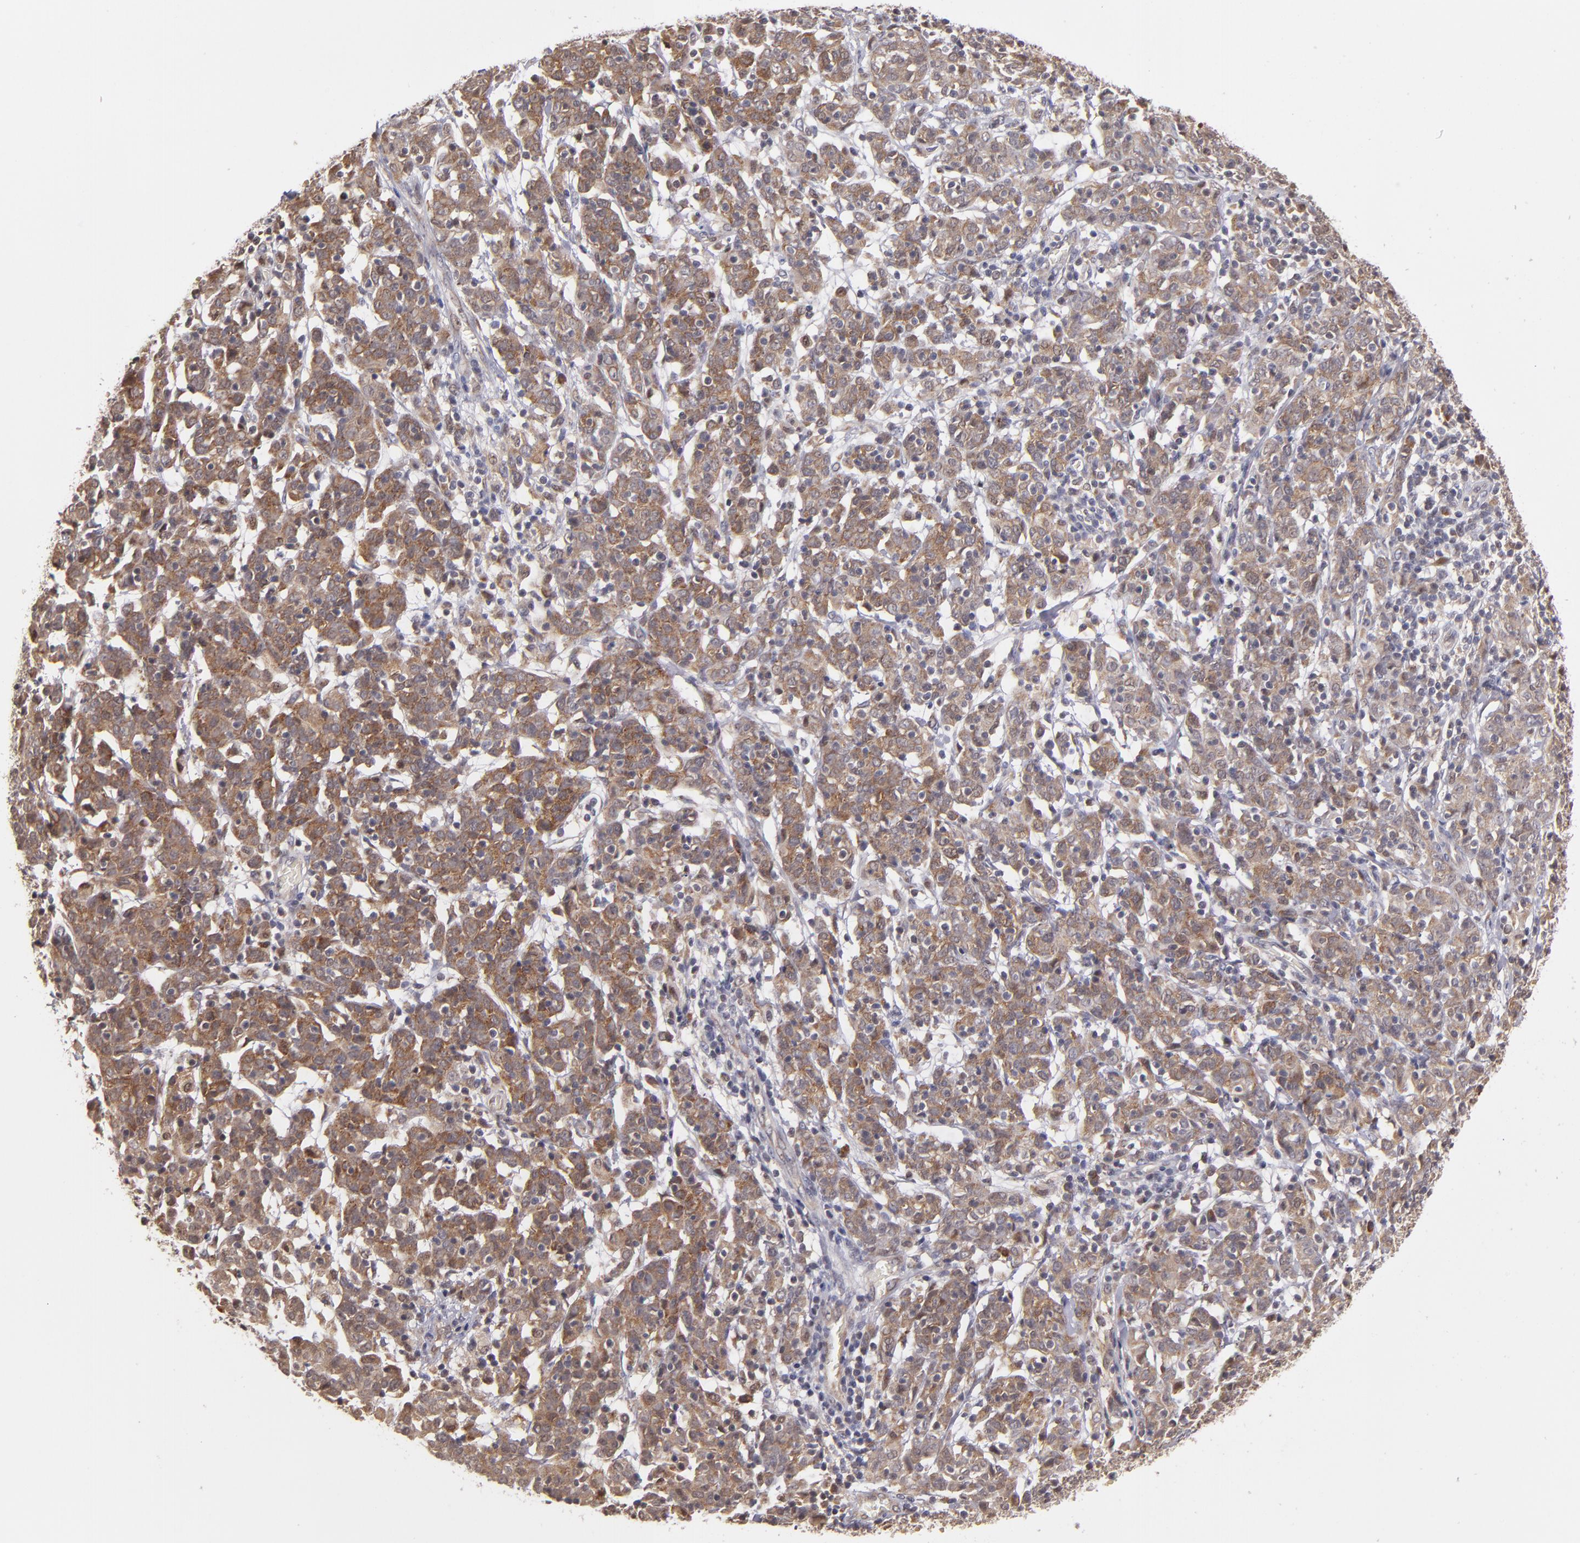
{"staining": {"intensity": "weak", "quantity": ">75%", "location": "cytoplasmic/membranous"}, "tissue": "cervical cancer", "cell_type": "Tumor cells", "image_type": "cancer", "snomed": [{"axis": "morphology", "description": "Normal tissue, NOS"}, {"axis": "morphology", "description": "Squamous cell carcinoma, NOS"}, {"axis": "topography", "description": "Cervix"}], "caption": "Approximately >75% of tumor cells in cervical cancer exhibit weak cytoplasmic/membranous protein positivity as visualized by brown immunohistochemical staining.", "gene": "CASP1", "patient": {"sex": "female", "age": 67}}